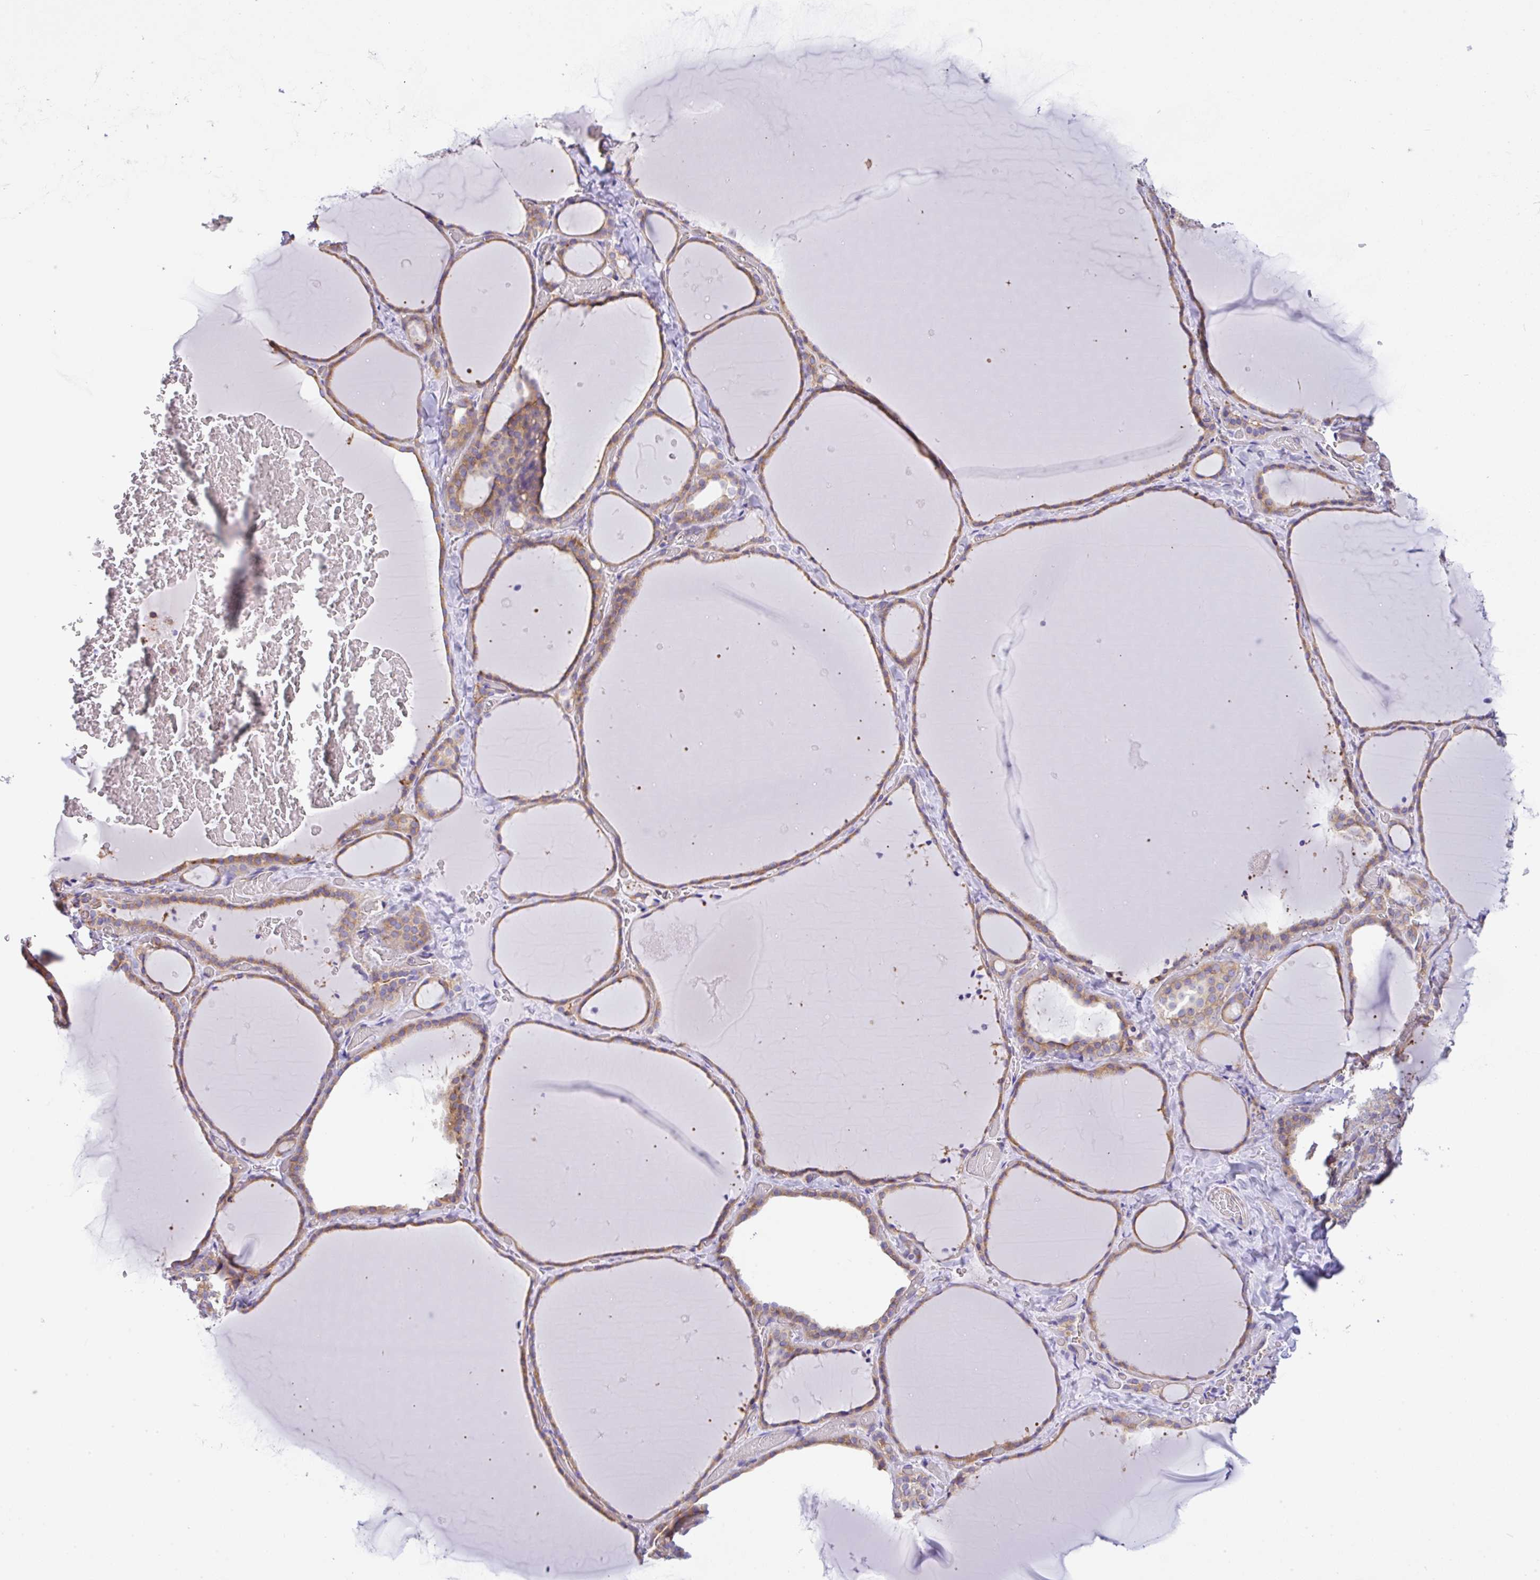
{"staining": {"intensity": "moderate", "quantity": ">75%", "location": "cytoplasmic/membranous"}, "tissue": "thyroid gland", "cell_type": "Glandular cells", "image_type": "normal", "snomed": [{"axis": "morphology", "description": "Normal tissue, NOS"}, {"axis": "topography", "description": "Thyroid gland"}], "caption": "Thyroid gland stained for a protein (brown) reveals moderate cytoplasmic/membranous positive positivity in about >75% of glandular cells.", "gene": "GFPT2", "patient": {"sex": "female", "age": 36}}